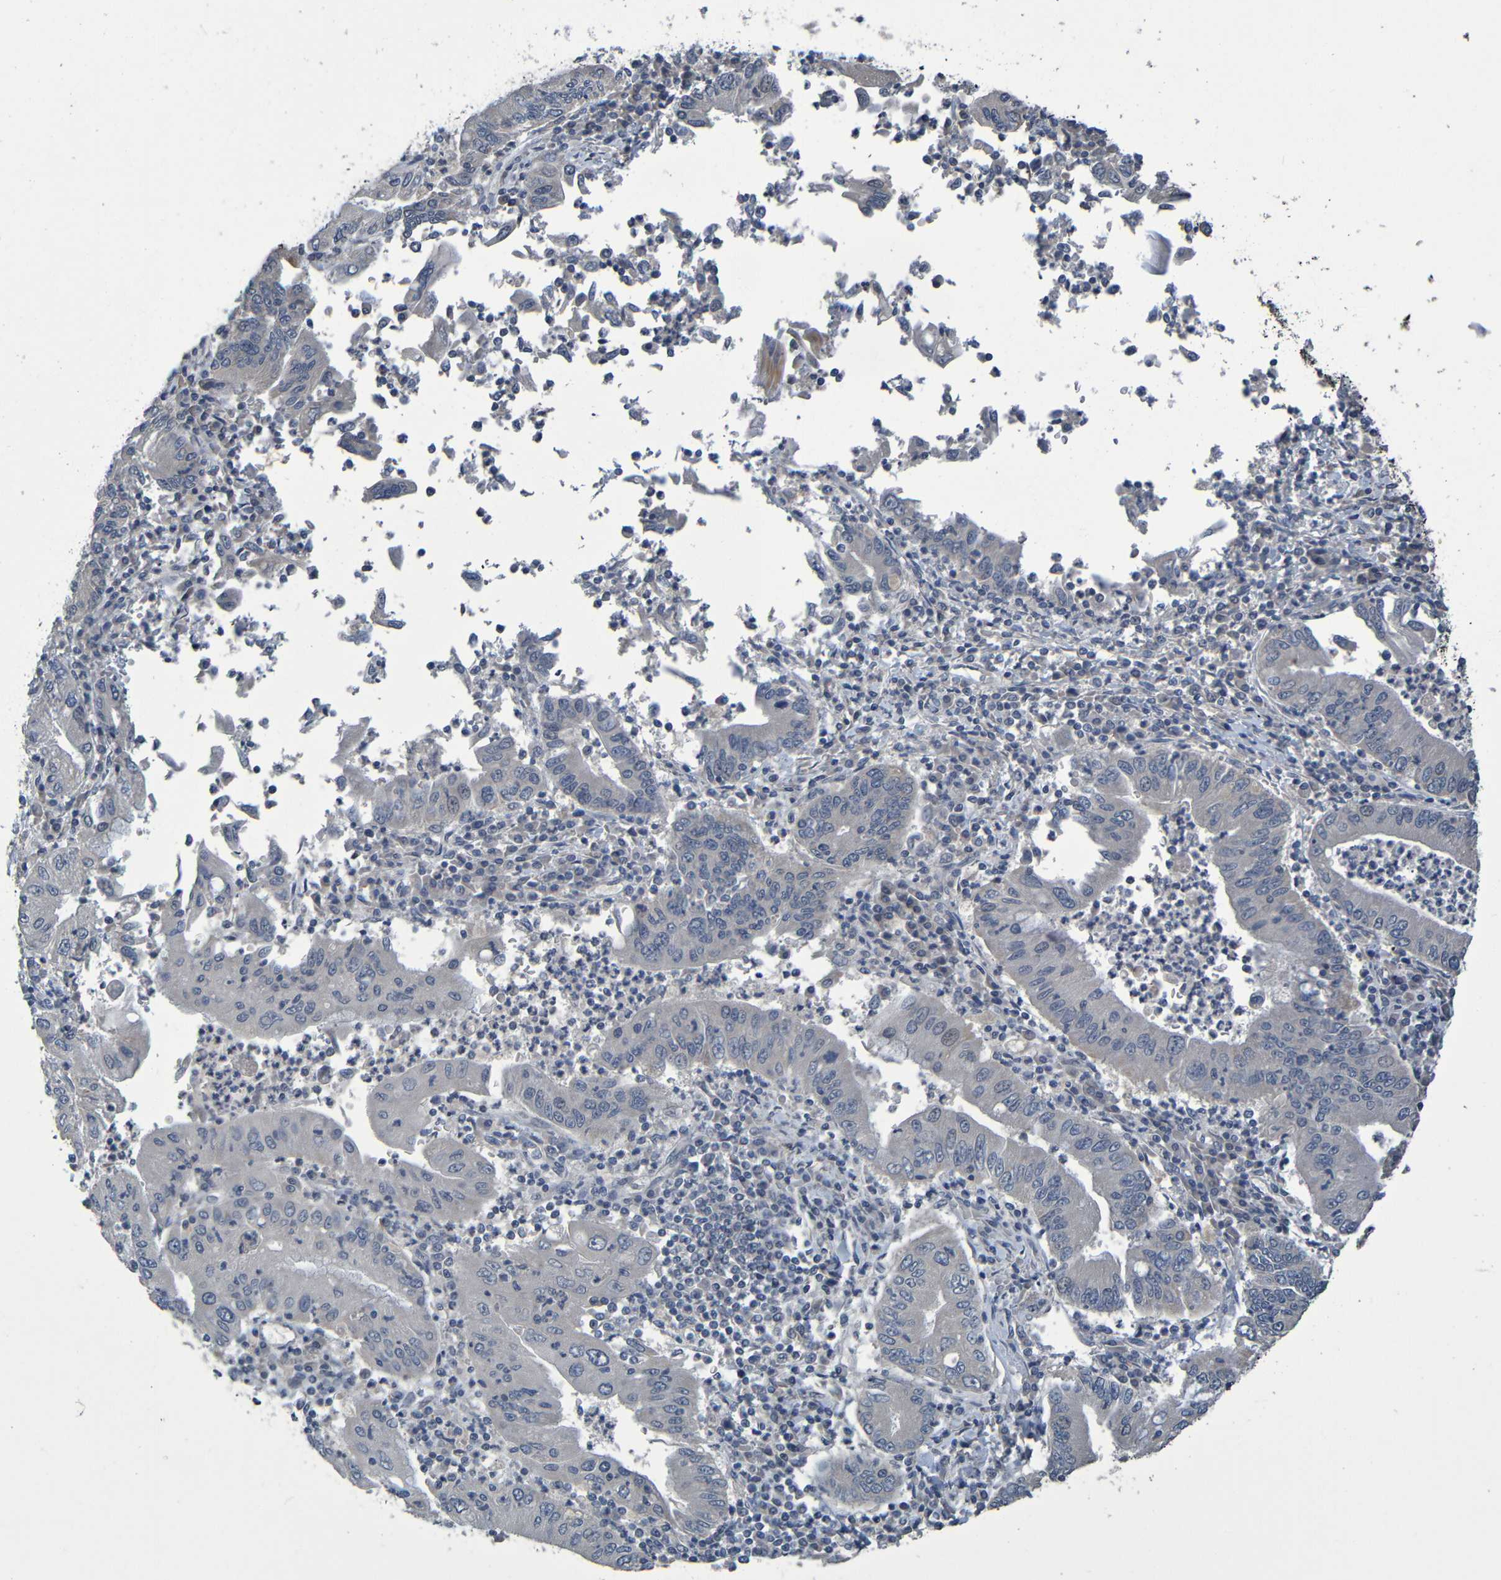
{"staining": {"intensity": "negative", "quantity": "none", "location": "none"}, "tissue": "stomach cancer", "cell_type": "Tumor cells", "image_type": "cancer", "snomed": [{"axis": "morphology", "description": "Normal tissue, NOS"}, {"axis": "morphology", "description": "Adenocarcinoma, NOS"}, {"axis": "topography", "description": "Esophagus"}, {"axis": "topography", "description": "Stomach, upper"}, {"axis": "topography", "description": "Peripheral nerve tissue"}], "caption": "Immunohistochemistry (IHC) micrograph of neoplastic tissue: stomach cancer stained with DAB (3,3'-diaminobenzidine) reveals no significant protein expression in tumor cells. Brightfield microscopy of IHC stained with DAB (3,3'-diaminobenzidine) (brown) and hematoxylin (blue), captured at high magnification.", "gene": "CYP4F2", "patient": {"sex": "male", "age": 62}}